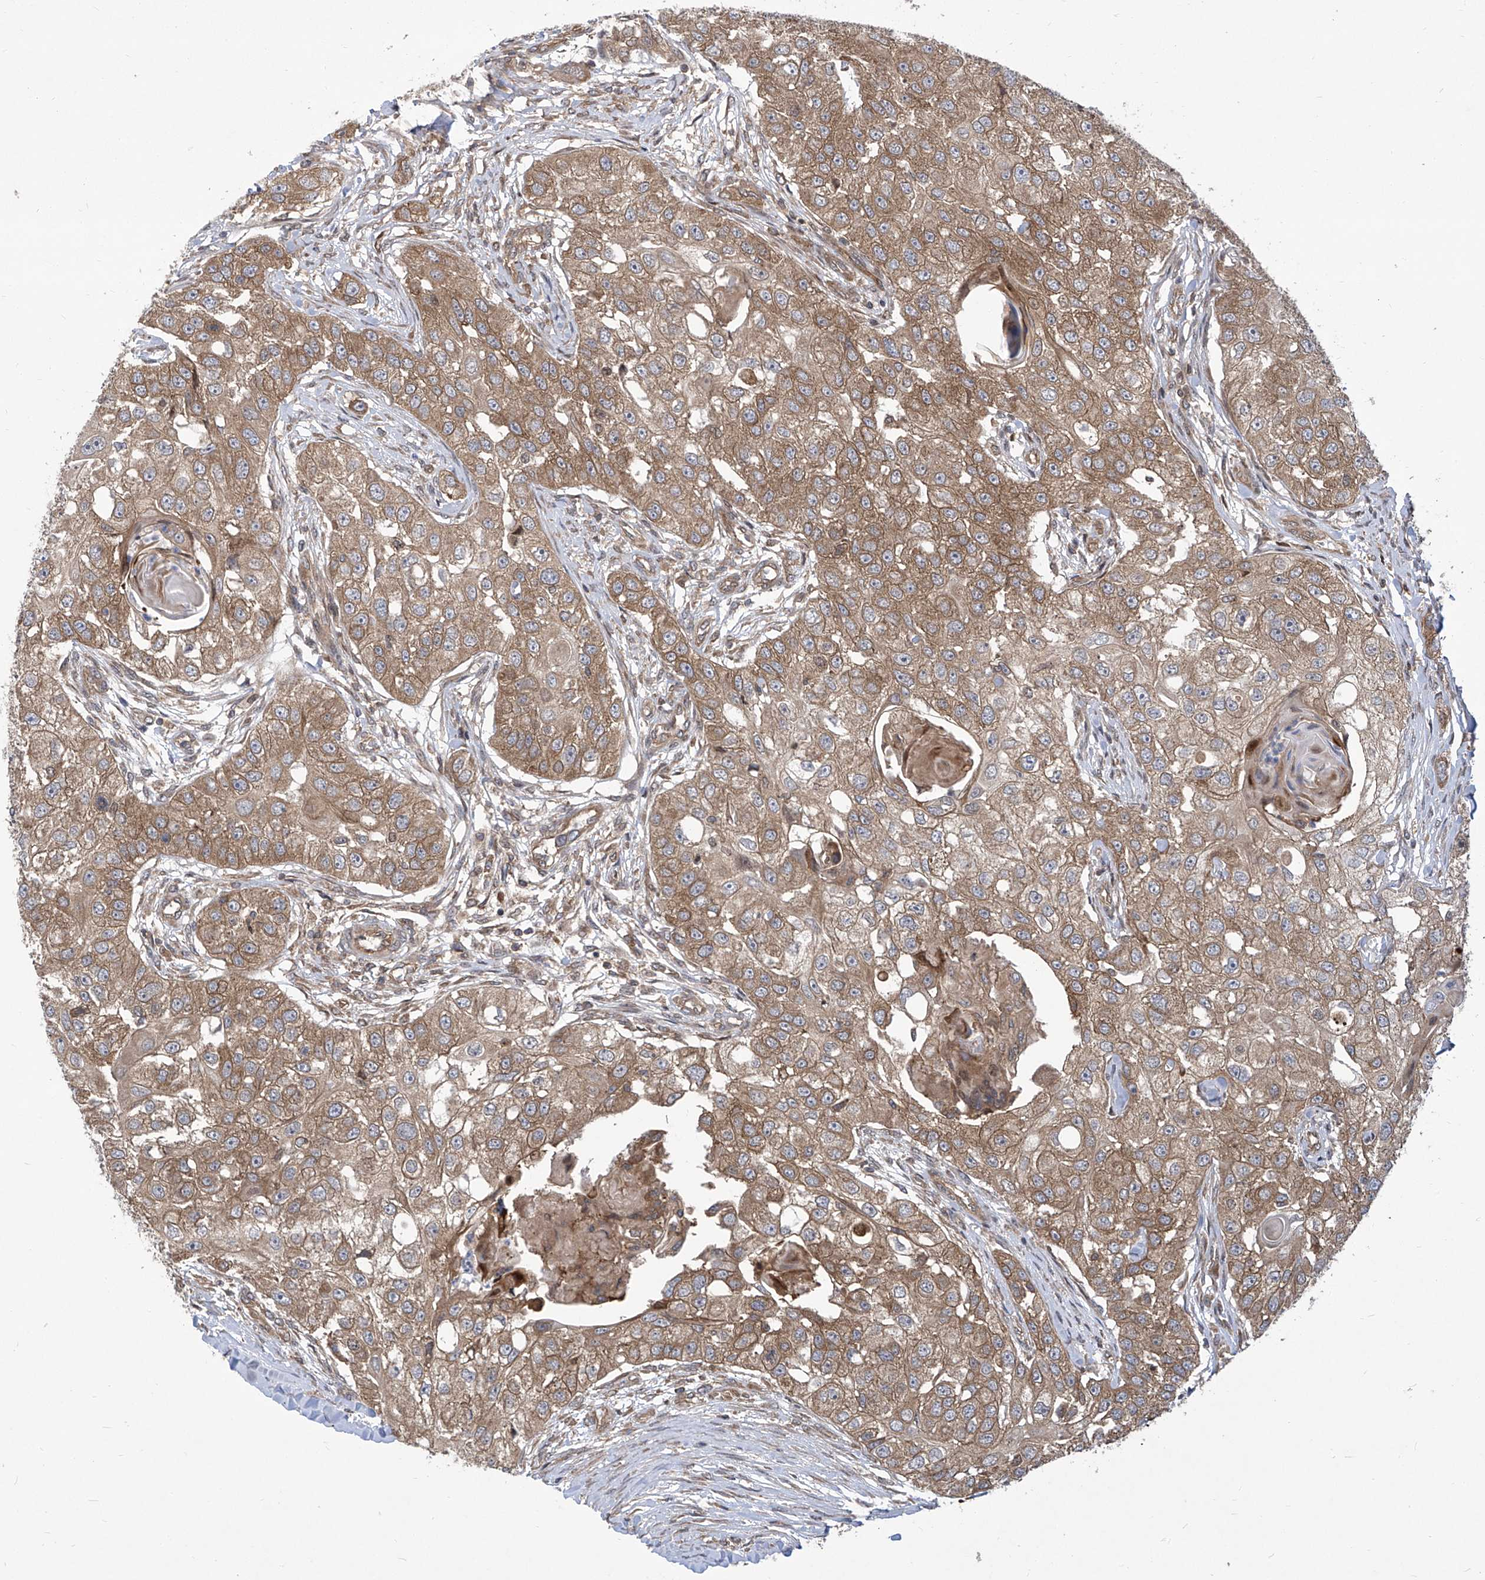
{"staining": {"intensity": "moderate", "quantity": ">75%", "location": "cytoplasmic/membranous"}, "tissue": "head and neck cancer", "cell_type": "Tumor cells", "image_type": "cancer", "snomed": [{"axis": "morphology", "description": "Normal tissue, NOS"}, {"axis": "morphology", "description": "Squamous cell carcinoma, NOS"}, {"axis": "topography", "description": "Skeletal muscle"}, {"axis": "topography", "description": "Head-Neck"}], "caption": "Human head and neck cancer (squamous cell carcinoma) stained with a protein marker shows moderate staining in tumor cells.", "gene": "EIF3M", "patient": {"sex": "male", "age": 51}}